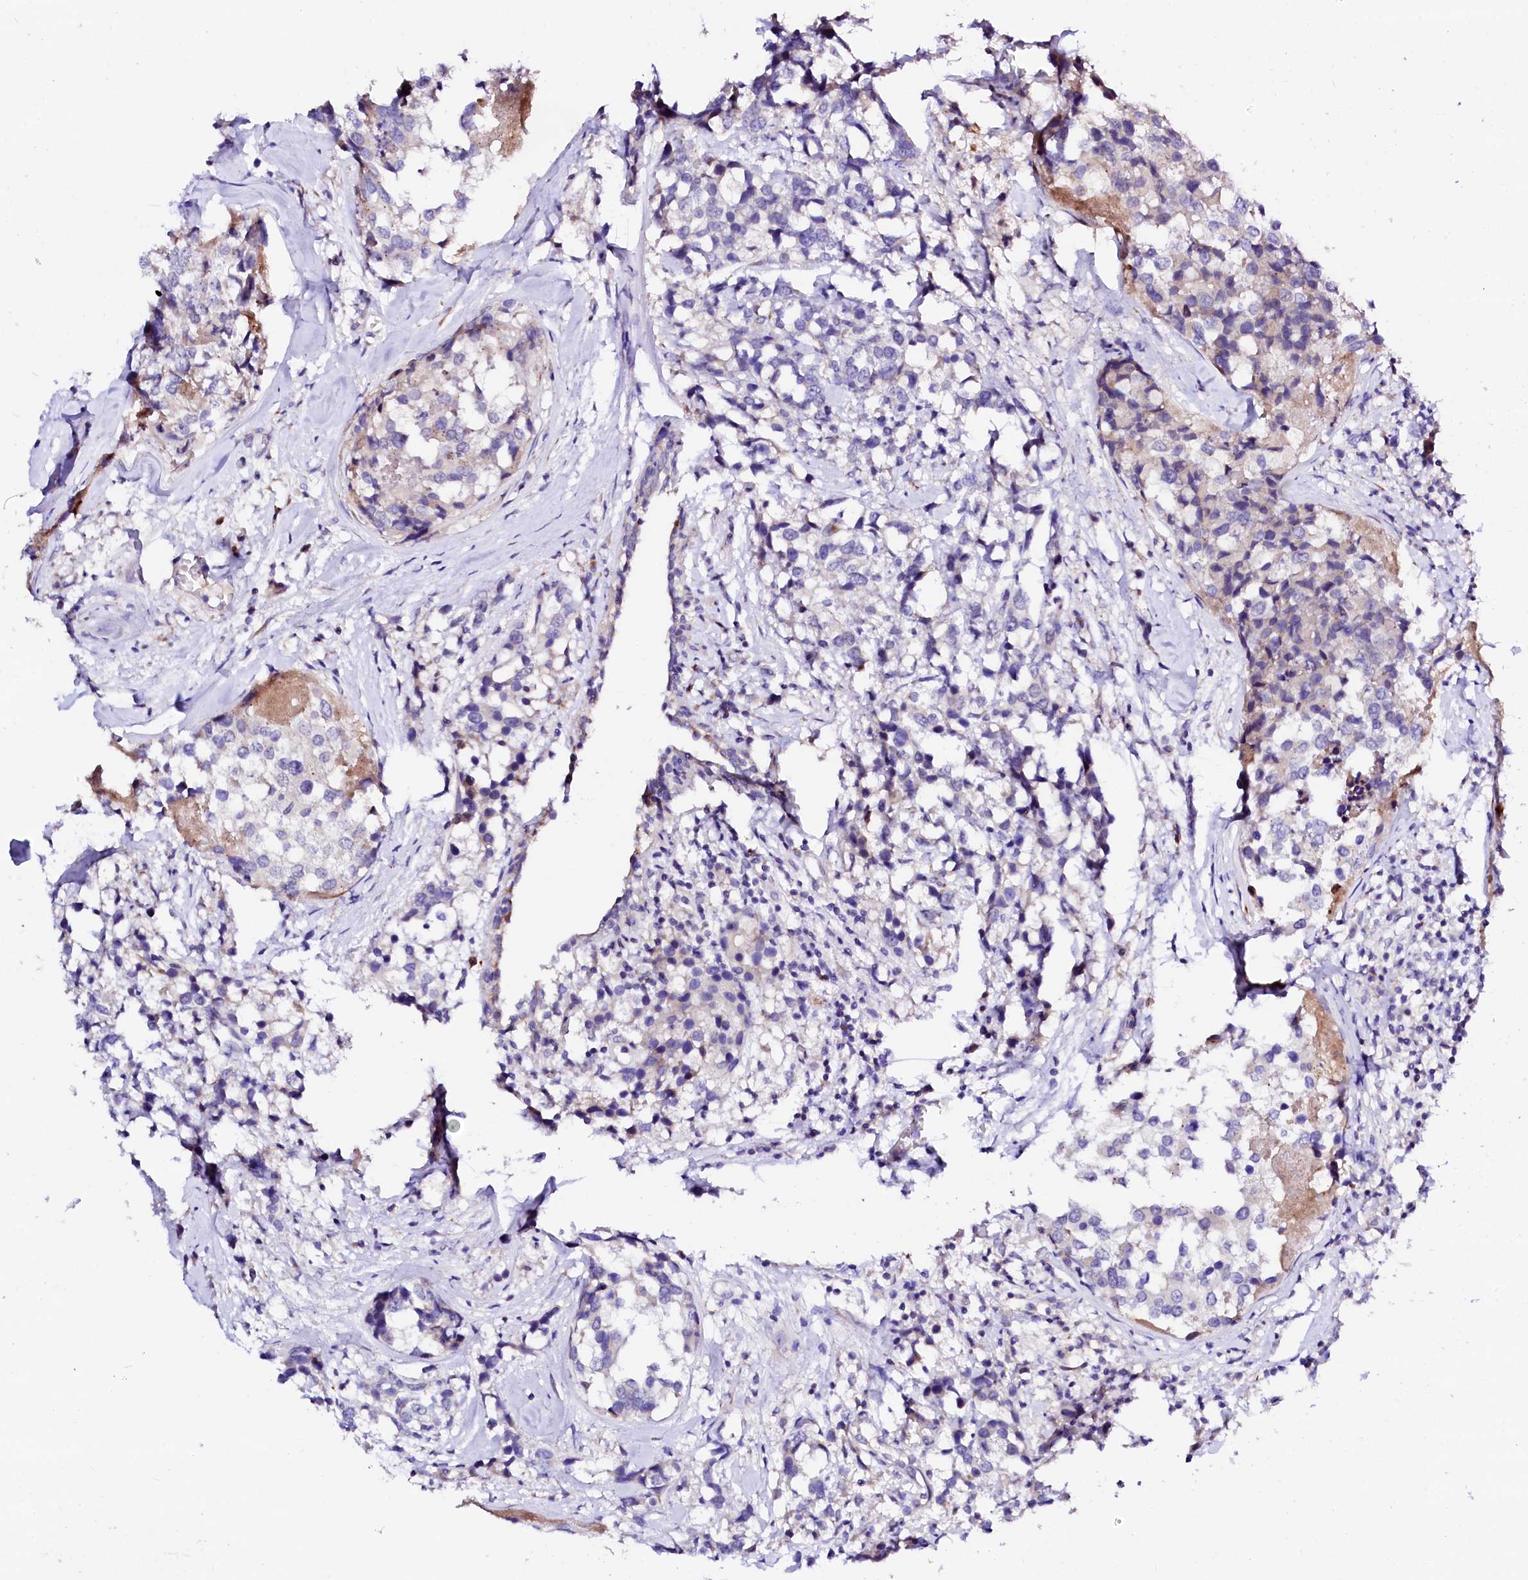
{"staining": {"intensity": "negative", "quantity": "none", "location": "none"}, "tissue": "breast cancer", "cell_type": "Tumor cells", "image_type": "cancer", "snomed": [{"axis": "morphology", "description": "Lobular carcinoma"}, {"axis": "topography", "description": "Breast"}], "caption": "A micrograph of breast cancer (lobular carcinoma) stained for a protein reveals no brown staining in tumor cells. Brightfield microscopy of IHC stained with DAB (3,3'-diaminobenzidine) (brown) and hematoxylin (blue), captured at high magnification.", "gene": "BTBD16", "patient": {"sex": "female", "age": 59}}